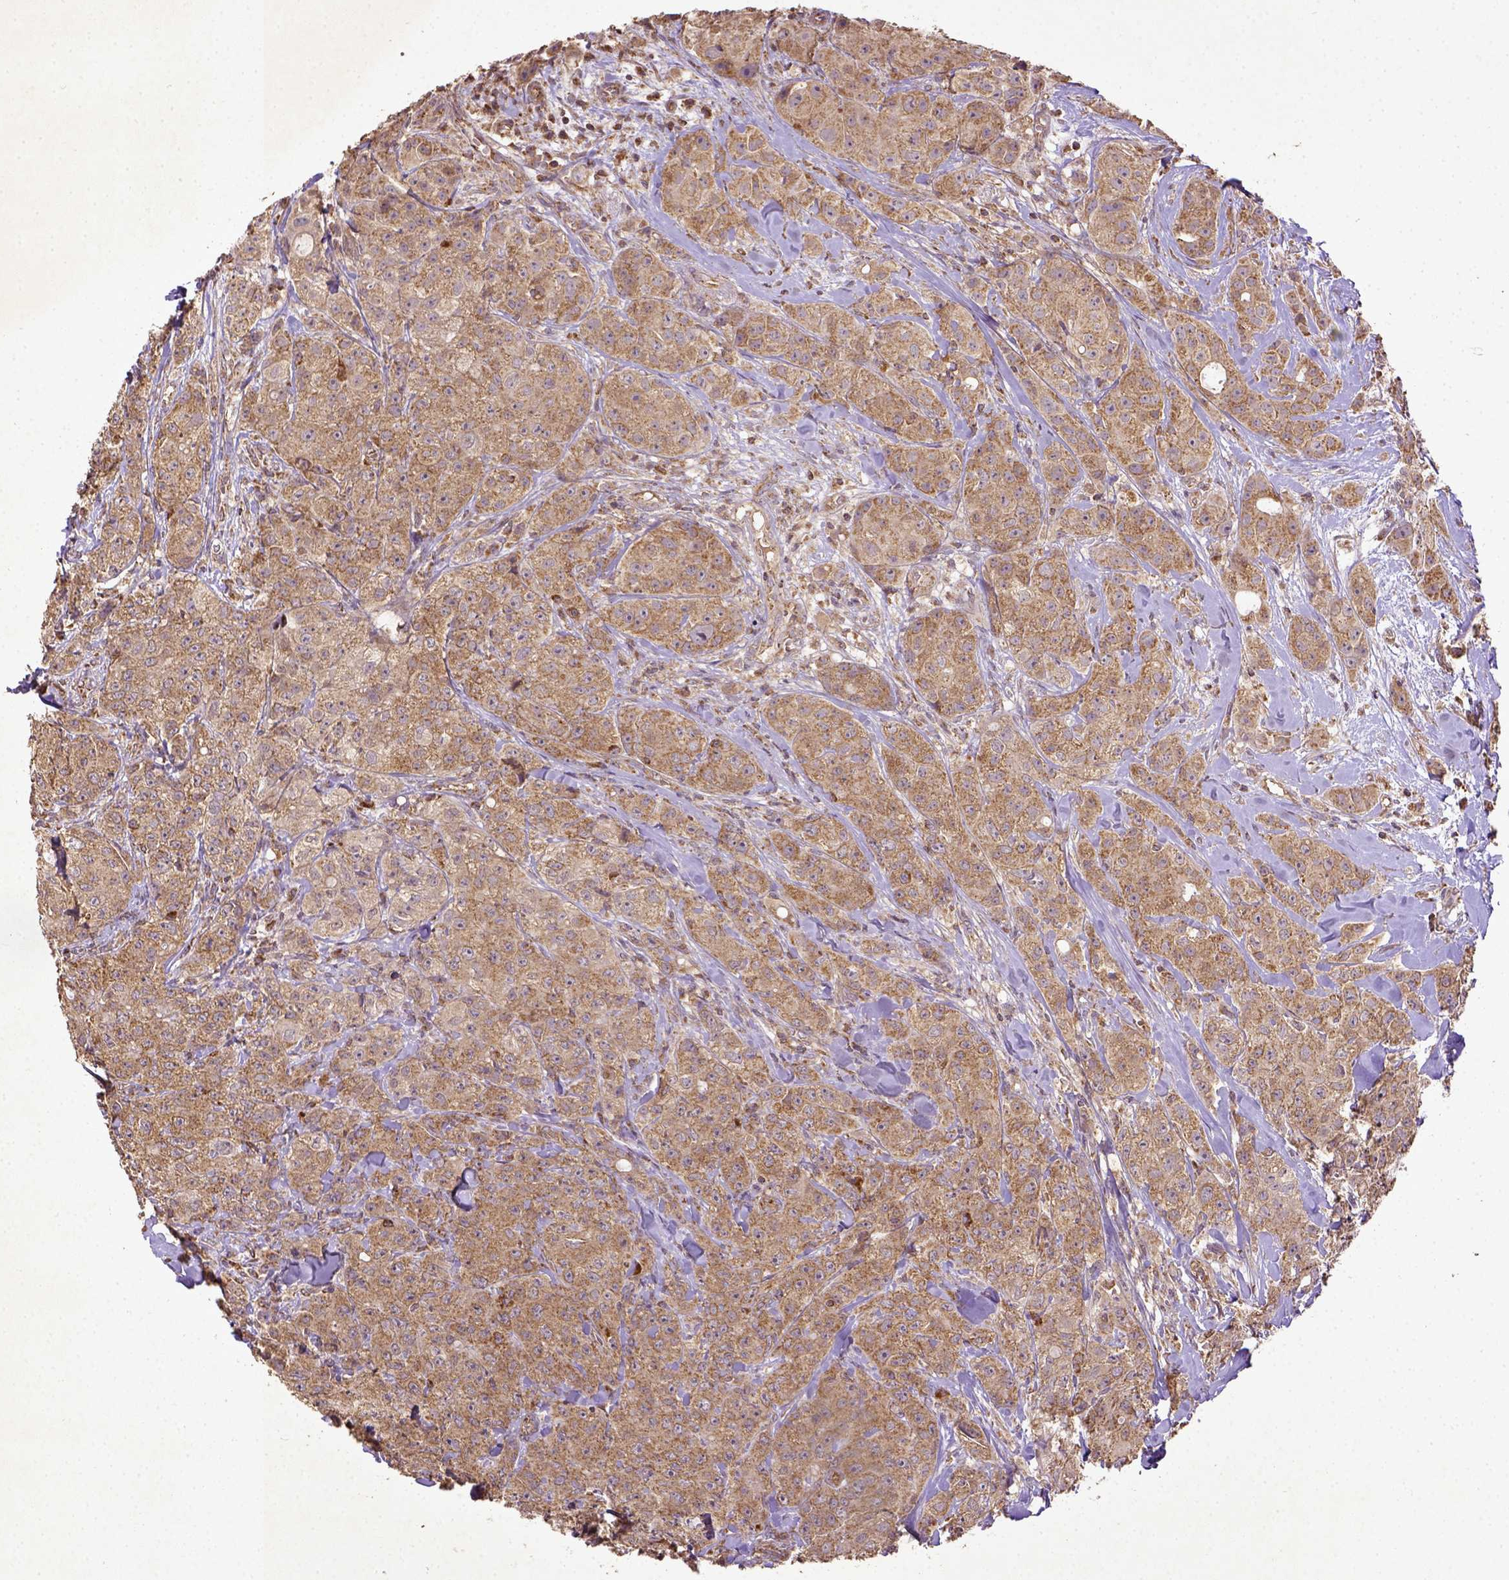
{"staining": {"intensity": "moderate", "quantity": ">75%", "location": "cytoplasmic/membranous"}, "tissue": "breast cancer", "cell_type": "Tumor cells", "image_type": "cancer", "snomed": [{"axis": "morphology", "description": "Duct carcinoma"}, {"axis": "topography", "description": "Breast"}], "caption": "Immunohistochemical staining of breast cancer (intraductal carcinoma) reveals medium levels of moderate cytoplasmic/membranous protein expression in approximately >75% of tumor cells.", "gene": "MT-CO1", "patient": {"sex": "female", "age": 43}}